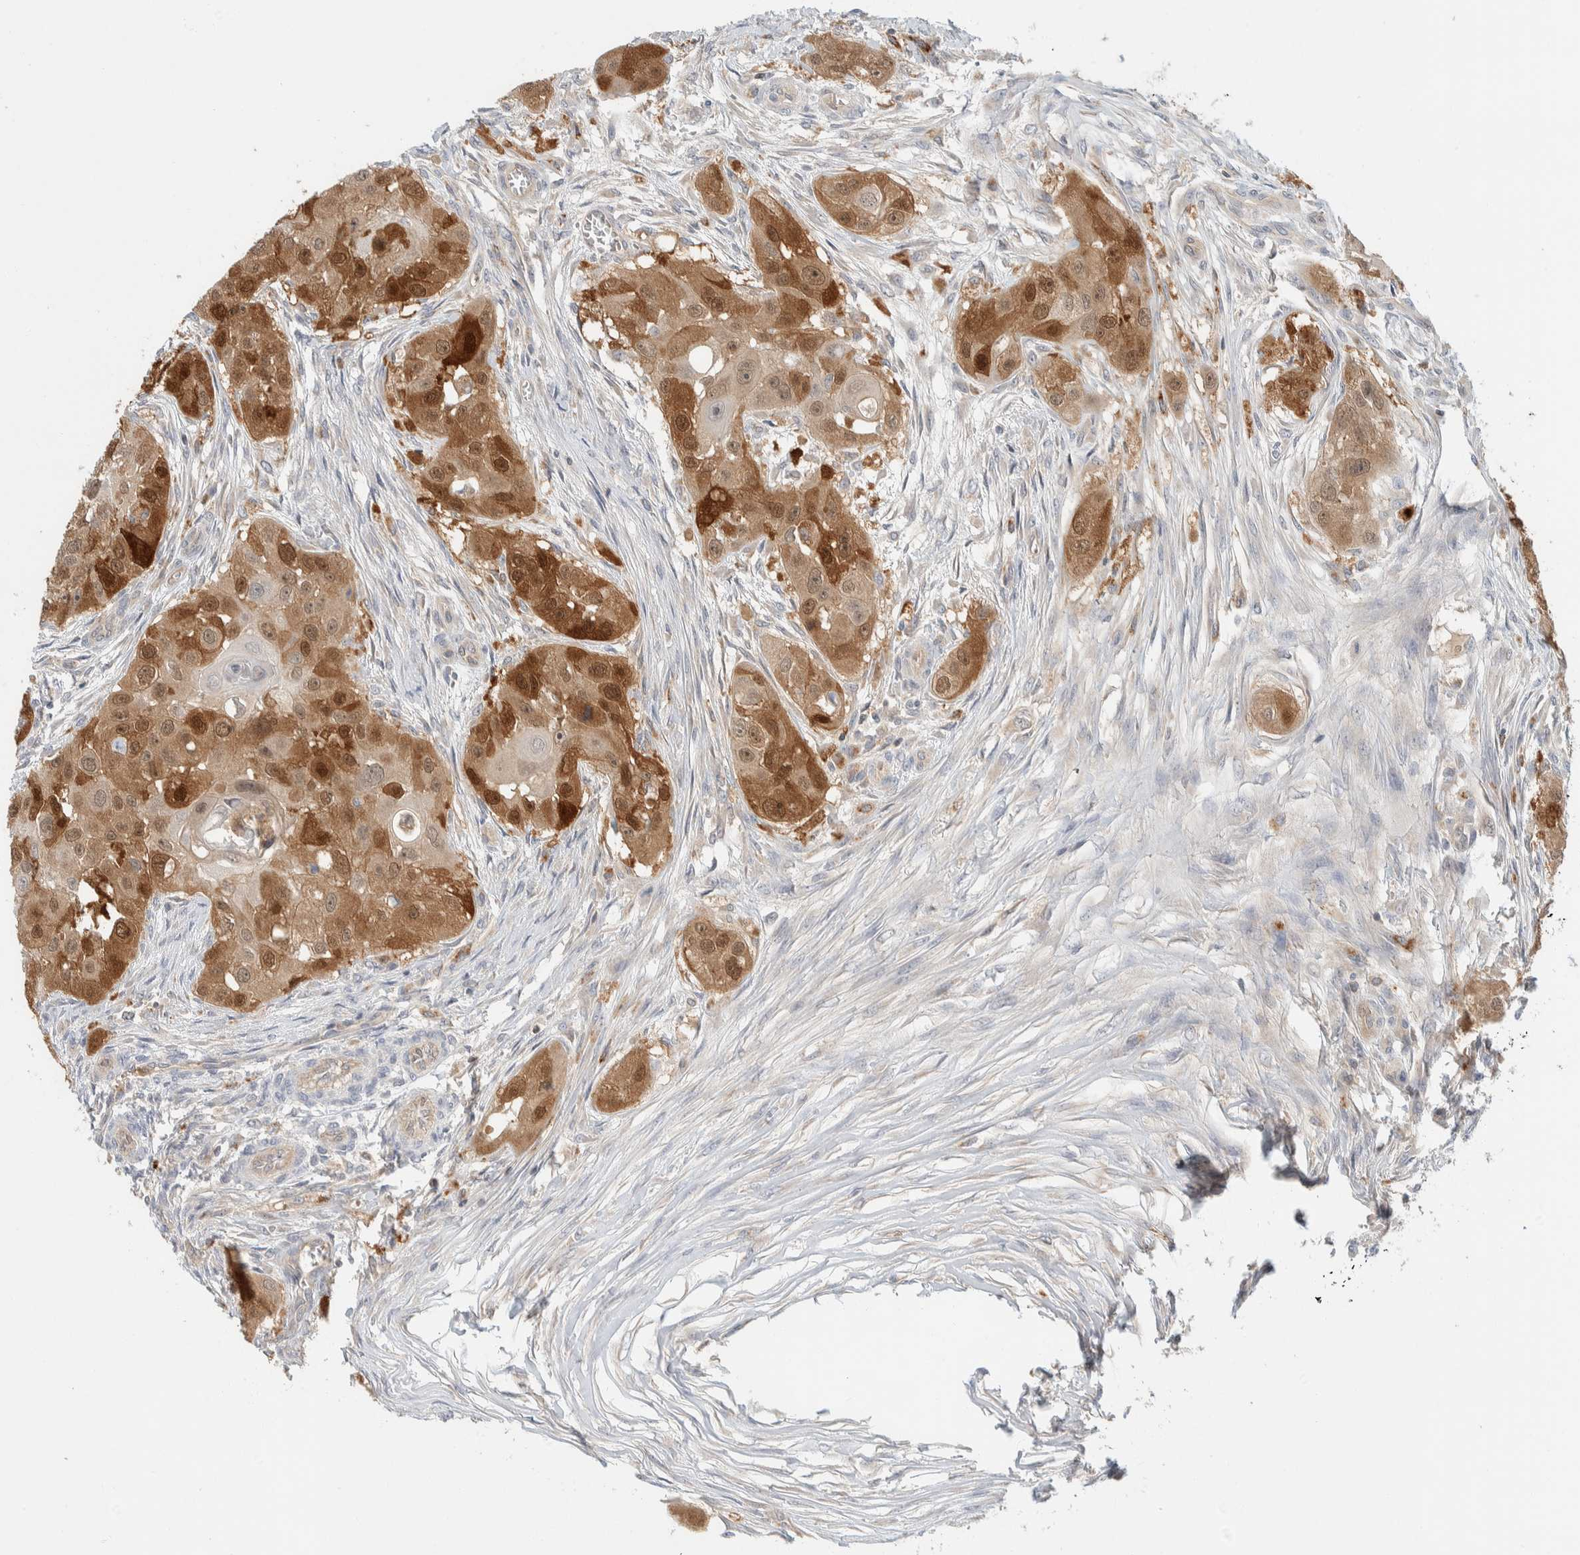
{"staining": {"intensity": "strong", "quantity": "25%-75%", "location": "cytoplasmic/membranous,nuclear"}, "tissue": "head and neck cancer", "cell_type": "Tumor cells", "image_type": "cancer", "snomed": [{"axis": "morphology", "description": "Normal tissue, NOS"}, {"axis": "morphology", "description": "Squamous cell carcinoma, NOS"}, {"axis": "topography", "description": "Skeletal muscle"}, {"axis": "topography", "description": "Head-Neck"}], "caption": "Human head and neck squamous cell carcinoma stained with a protein marker shows strong staining in tumor cells.", "gene": "GCLM", "patient": {"sex": "male", "age": 51}}